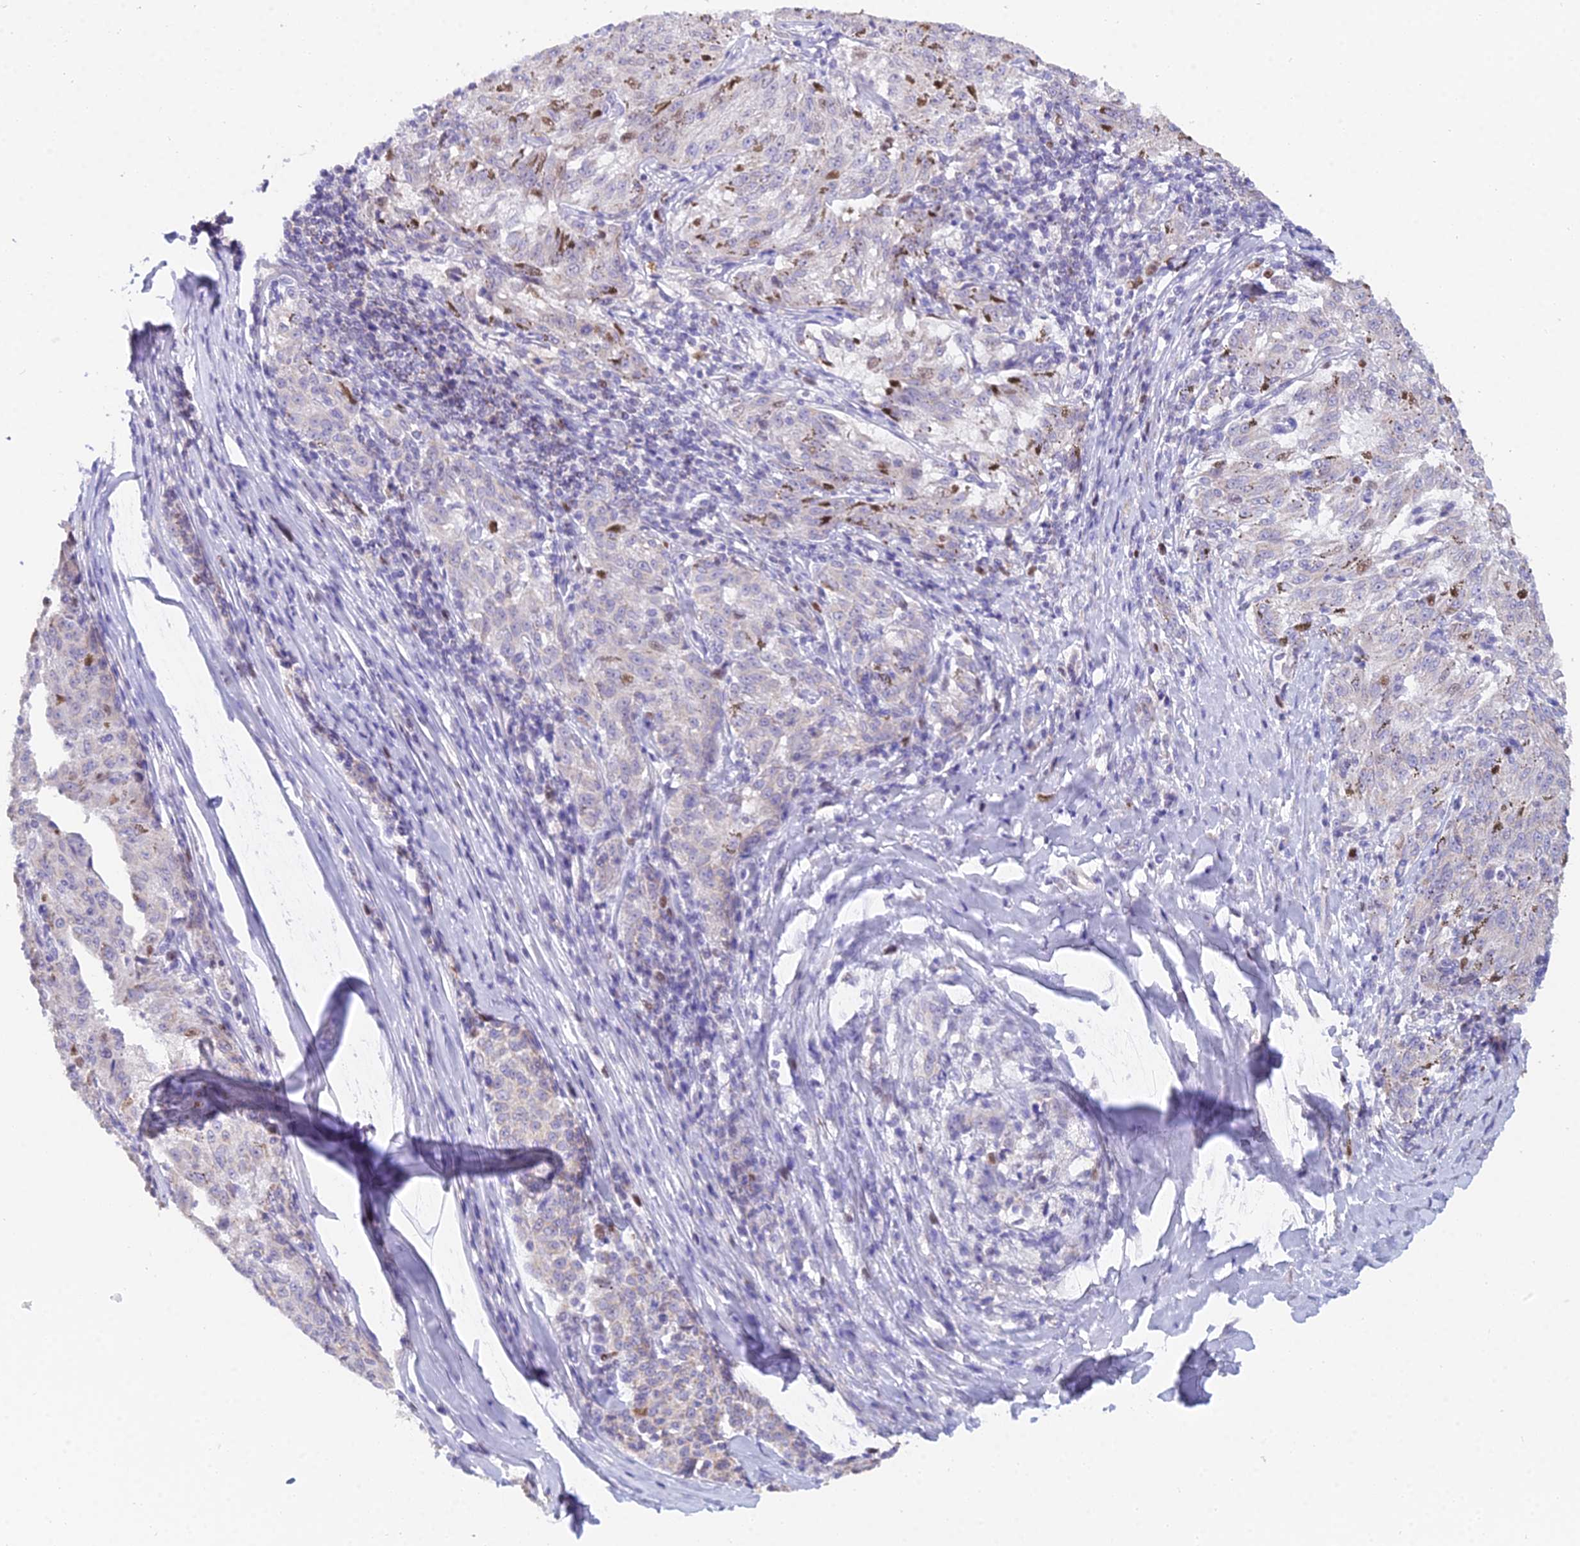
{"staining": {"intensity": "moderate", "quantity": "<25%", "location": "nuclear"}, "tissue": "melanoma", "cell_type": "Tumor cells", "image_type": "cancer", "snomed": [{"axis": "morphology", "description": "Malignant melanoma, NOS"}, {"axis": "topography", "description": "Skin"}], "caption": "Human melanoma stained with a brown dye demonstrates moderate nuclear positive positivity in about <25% of tumor cells.", "gene": "MCM2", "patient": {"sex": "female", "age": 72}}